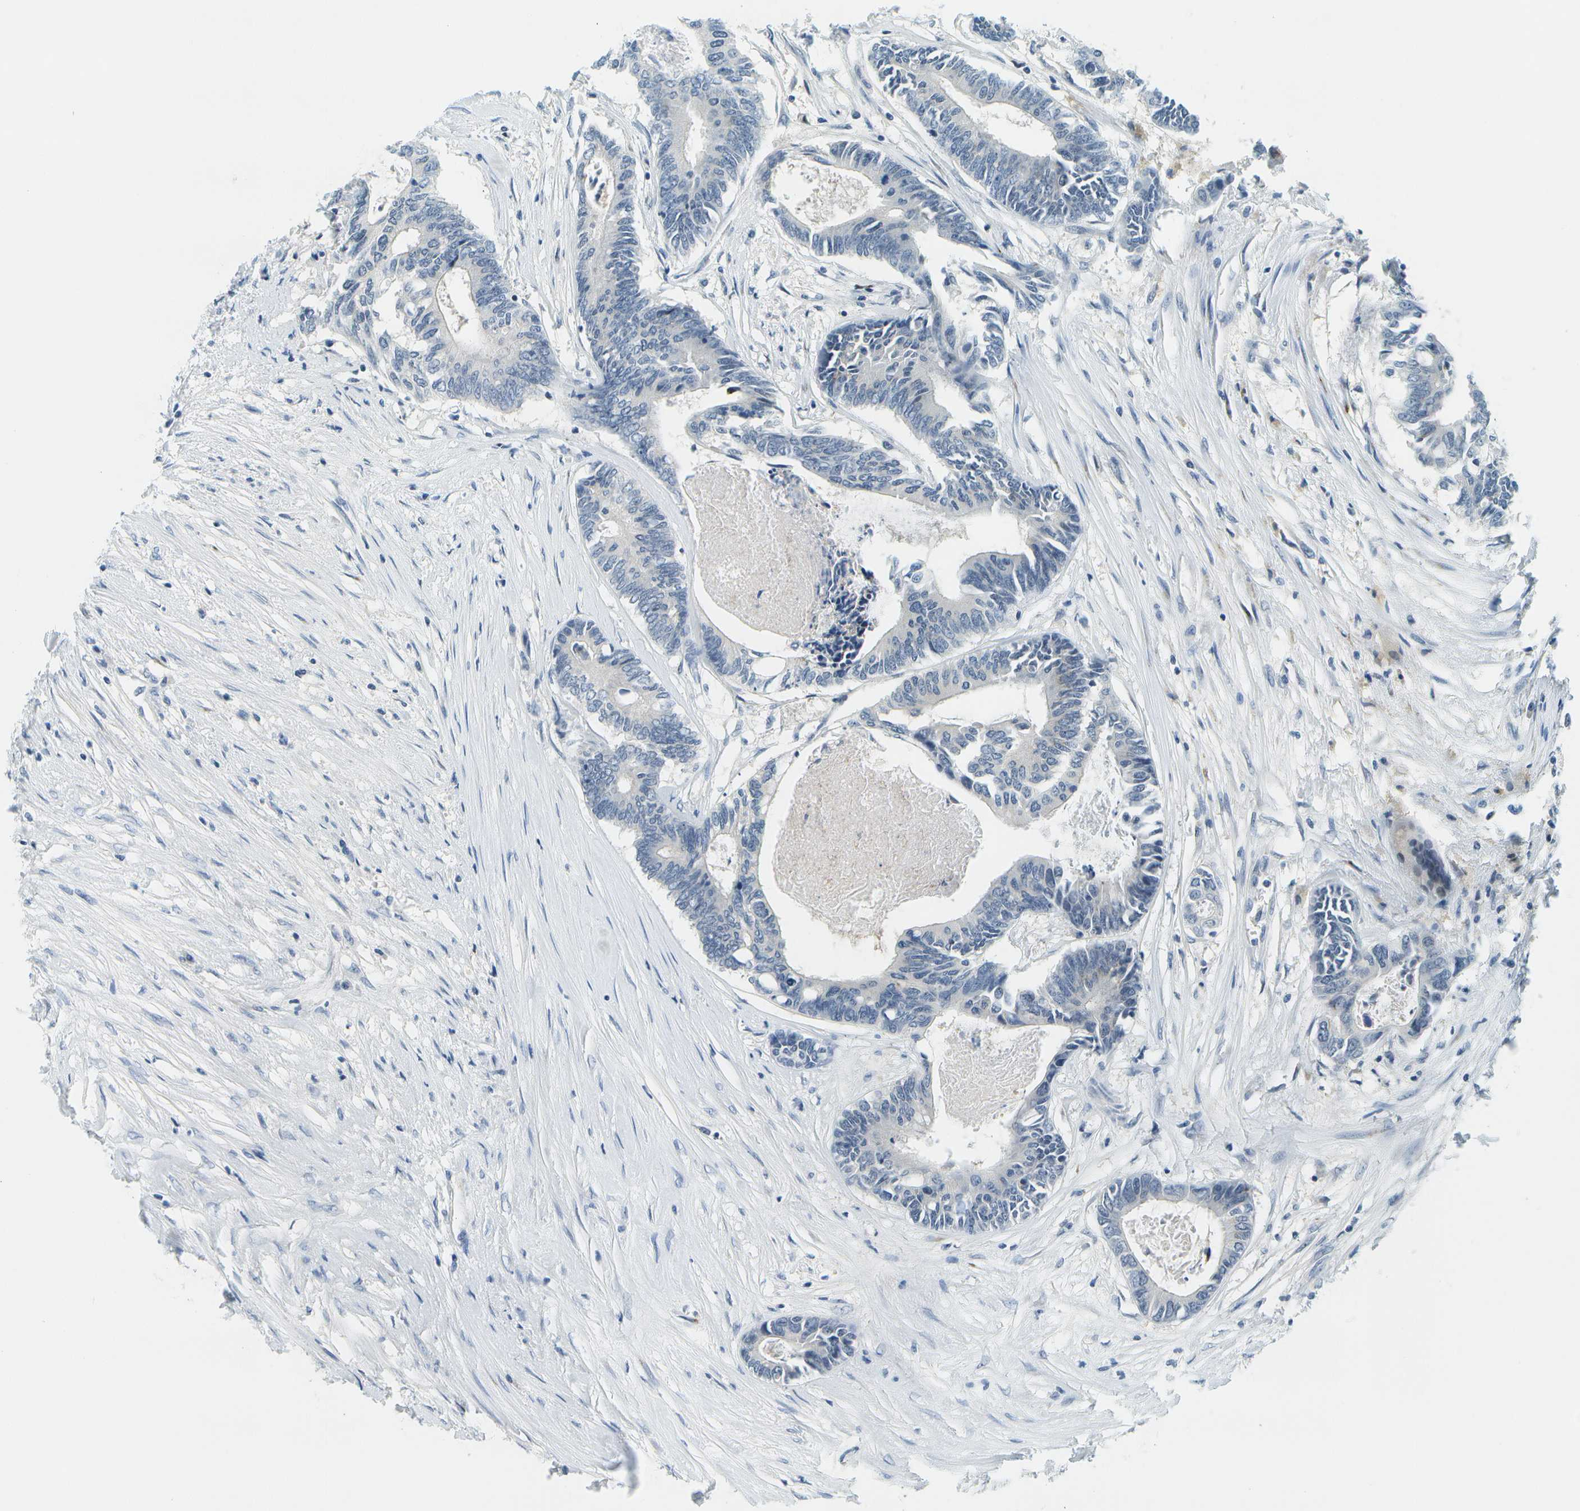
{"staining": {"intensity": "negative", "quantity": "none", "location": "none"}, "tissue": "colorectal cancer", "cell_type": "Tumor cells", "image_type": "cancer", "snomed": [{"axis": "morphology", "description": "Adenocarcinoma, NOS"}, {"axis": "topography", "description": "Rectum"}], "caption": "There is no significant expression in tumor cells of colorectal cancer.", "gene": "RASGRP2", "patient": {"sex": "male", "age": 63}}